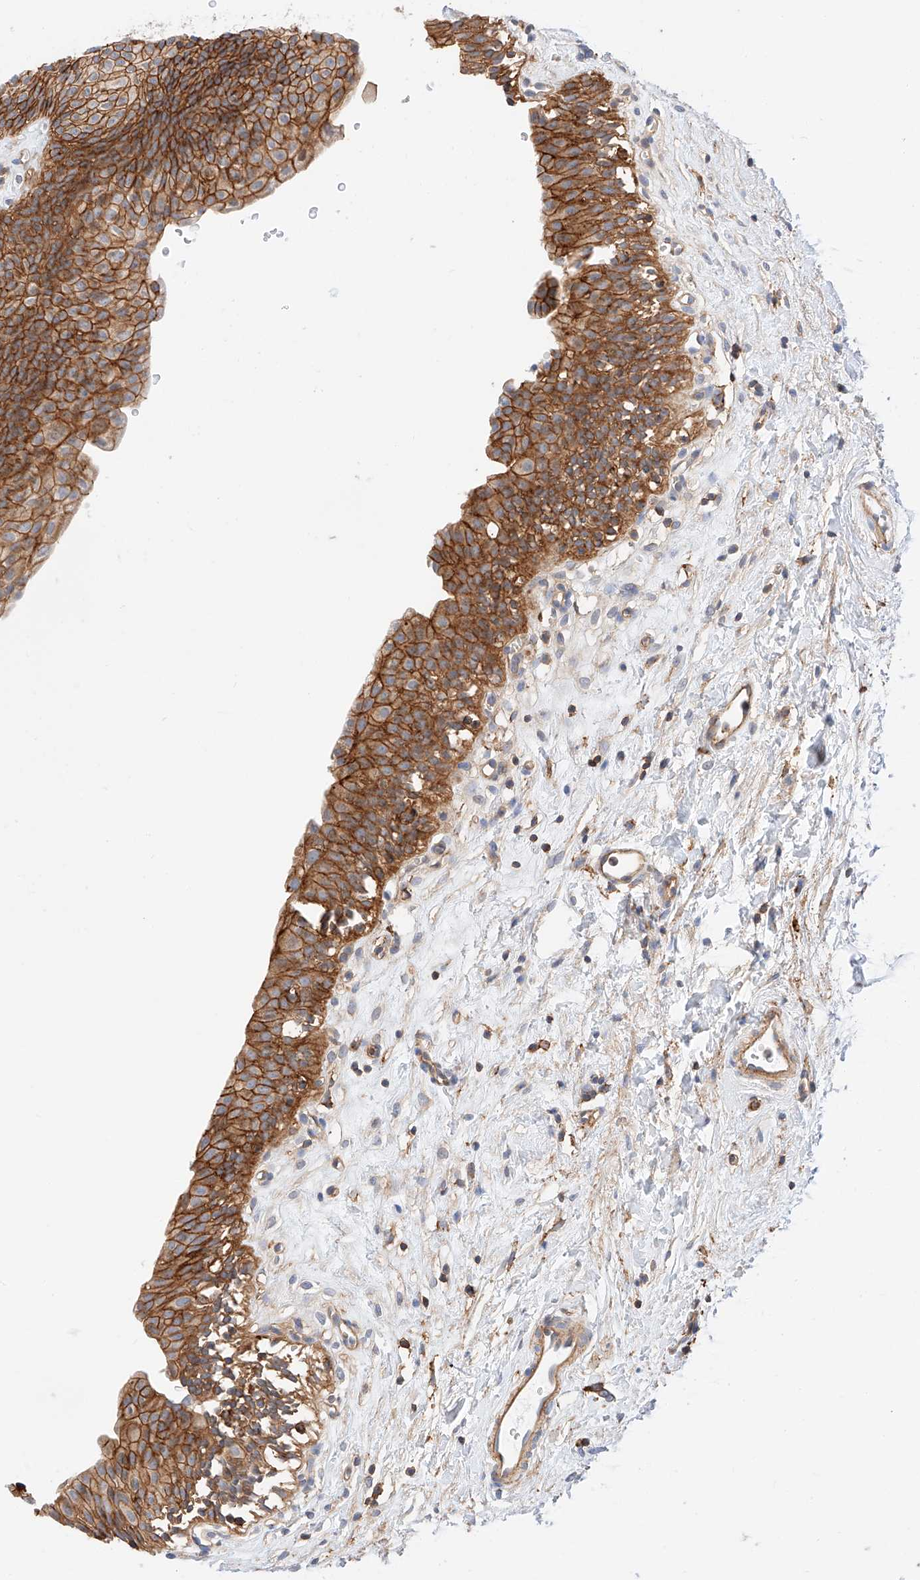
{"staining": {"intensity": "moderate", "quantity": ">75%", "location": "cytoplasmic/membranous"}, "tissue": "urinary bladder", "cell_type": "Urothelial cells", "image_type": "normal", "snomed": [{"axis": "morphology", "description": "Normal tissue, NOS"}, {"axis": "topography", "description": "Urinary bladder"}], "caption": "The image demonstrates immunohistochemical staining of unremarkable urinary bladder. There is moderate cytoplasmic/membranous staining is appreciated in about >75% of urothelial cells.", "gene": "ENSG00000259132", "patient": {"sex": "male", "age": 51}}